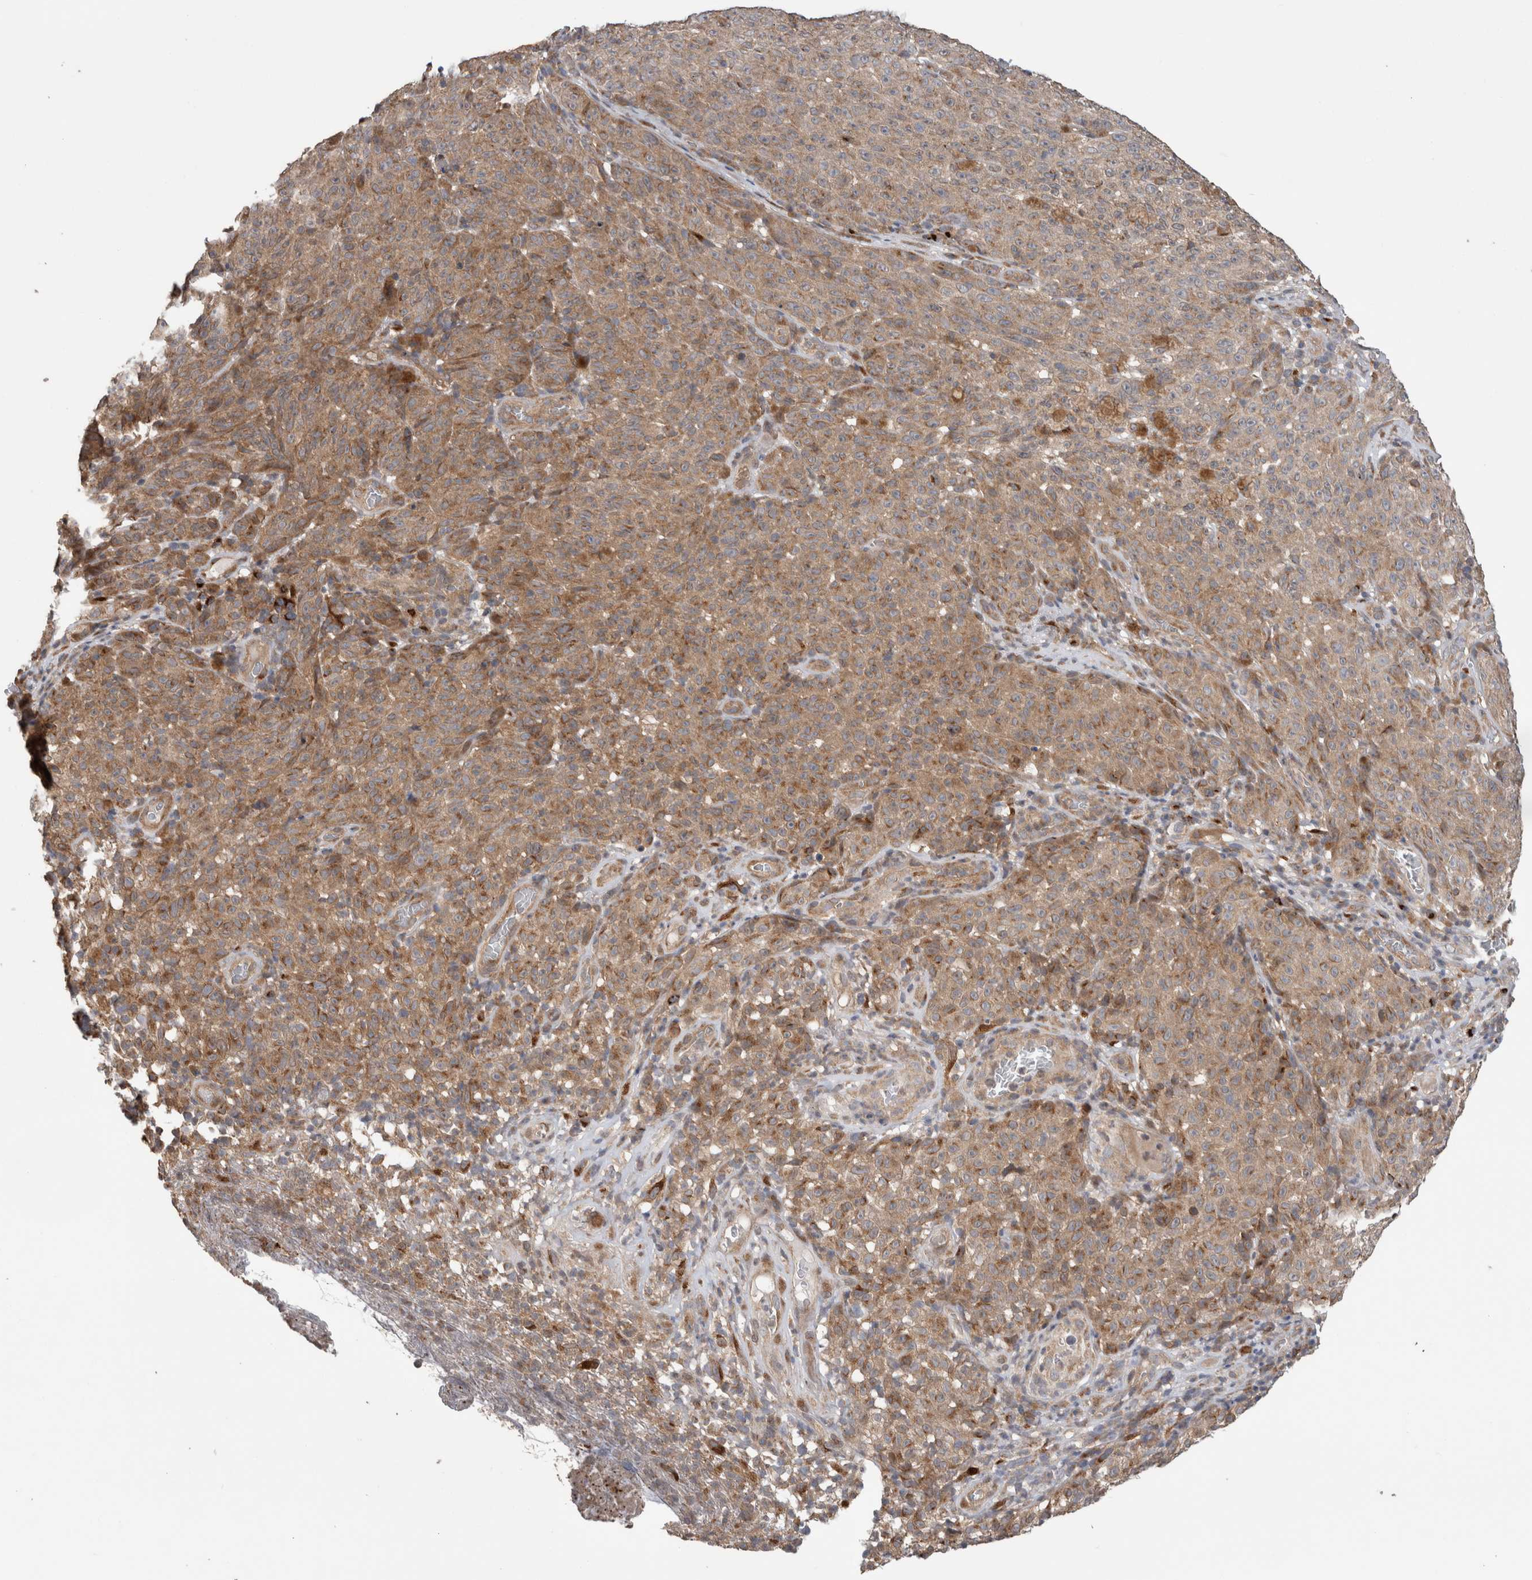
{"staining": {"intensity": "moderate", "quantity": ">75%", "location": "cytoplasmic/membranous"}, "tissue": "melanoma", "cell_type": "Tumor cells", "image_type": "cancer", "snomed": [{"axis": "morphology", "description": "Malignant melanoma, NOS"}, {"axis": "topography", "description": "Skin"}], "caption": "Protein staining demonstrates moderate cytoplasmic/membranous positivity in about >75% of tumor cells in malignant melanoma.", "gene": "TRIM5", "patient": {"sex": "female", "age": 82}}